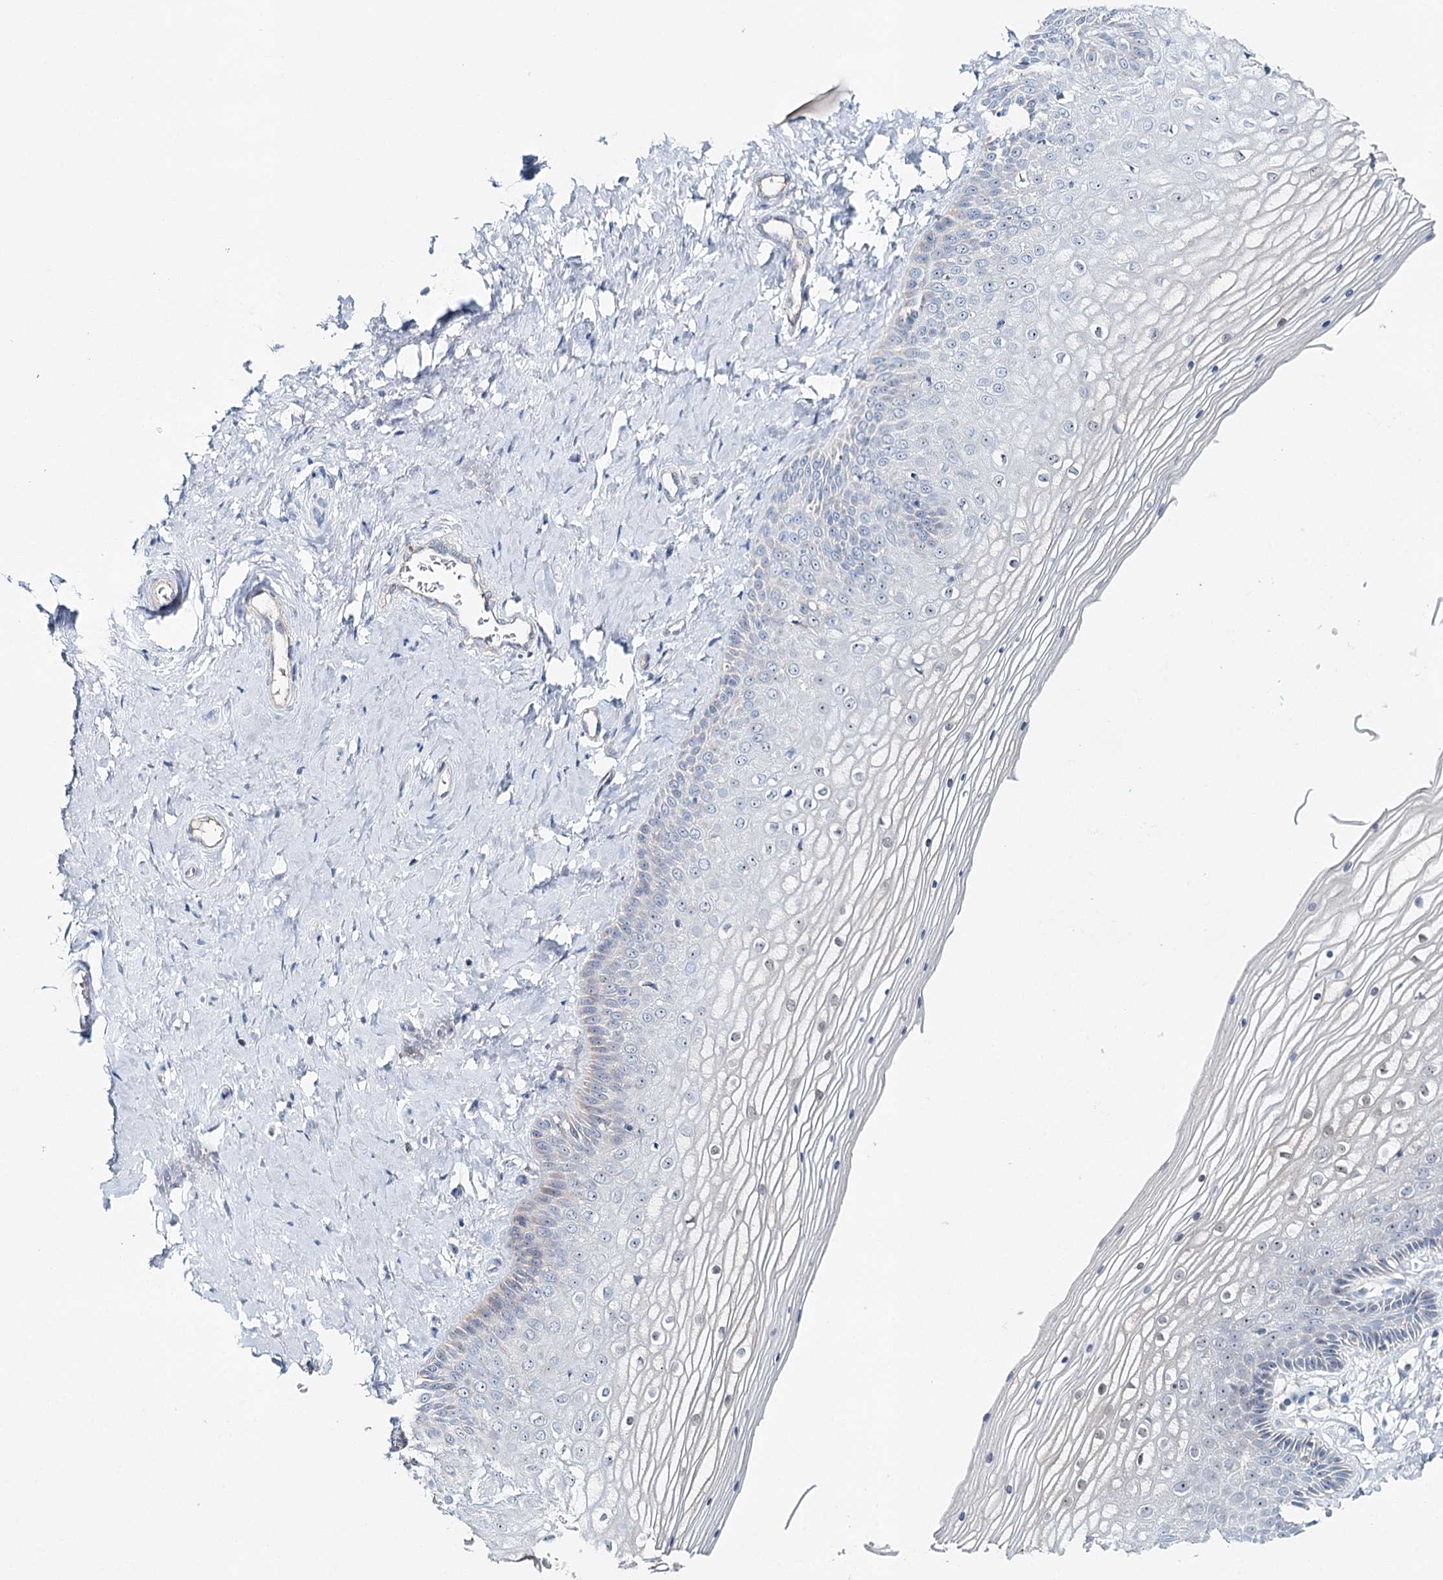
{"staining": {"intensity": "moderate", "quantity": "<25%", "location": "nuclear"}, "tissue": "vagina", "cell_type": "Squamous epithelial cells", "image_type": "normal", "snomed": [{"axis": "morphology", "description": "Normal tissue, NOS"}, {"axis": "topography", "description": "Vagina"}, {"axis": "topography", "description": "Cervix"}], "caption": "Protein staining reveals moderate nuclear staining in approximately <25% of squamous epithelial cells in normal vagina. Nuclei are stained in blue.", "gene": "RBM43", "patient": {"sex": "female", "age": 40}}